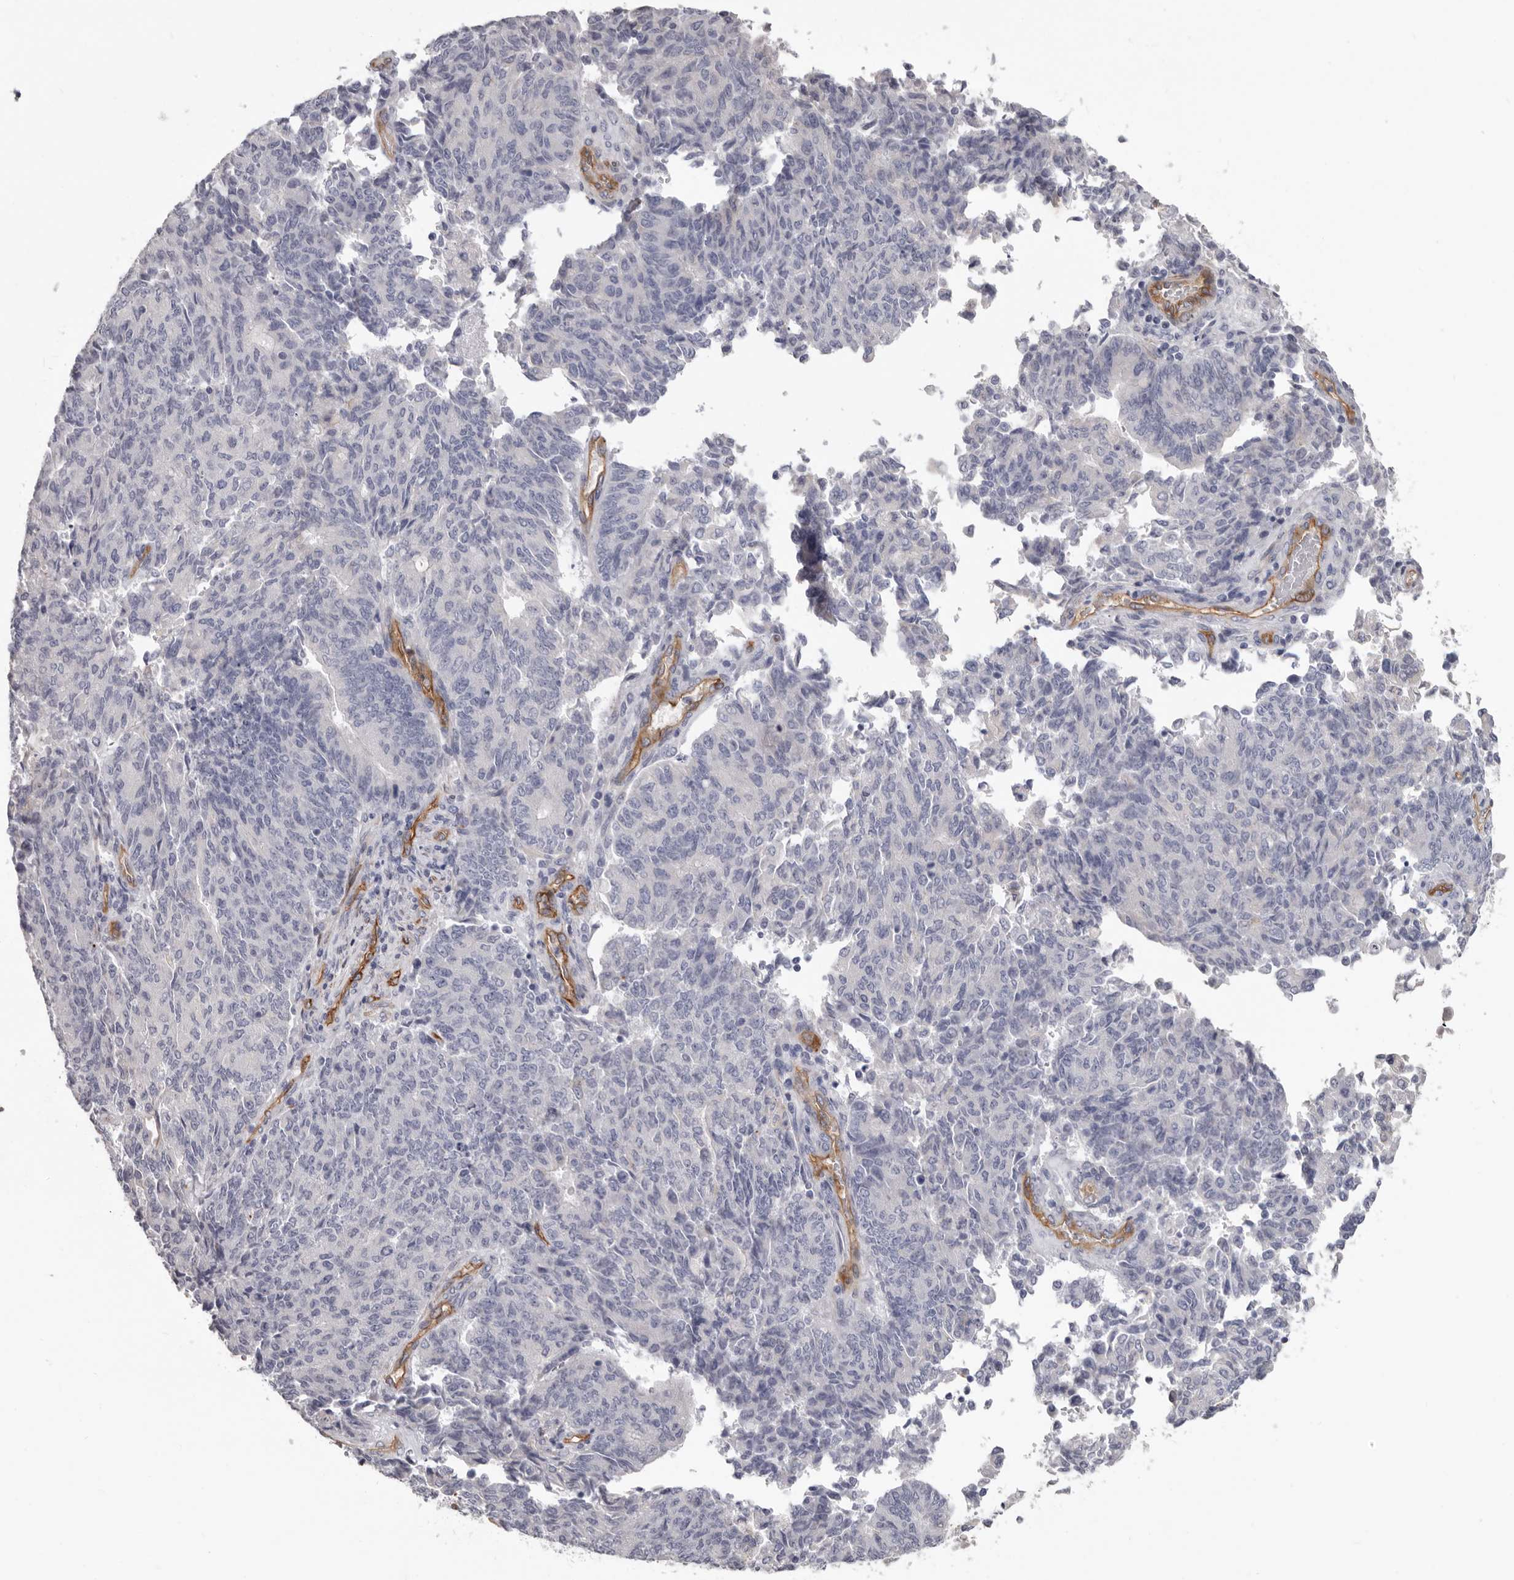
{"staining": {"intensity": "negative", "quantity": "none", "location": "none"}, "tissue": "endometrial cancer", "cell_type": "Tumor cells", "image_type": "cancer", "snomed": [{"axis": "morphology", "description": "Adenocarcinoma, NOS"}, {"axis": "topography", "description": "Endometrium"}], "caption": "Protein analysis of endometrial adenocarcinoma reveals no significant expression in tumor cells.", "gene": "ADGRL4", "patient": {"sex": "female", "age": 80}}